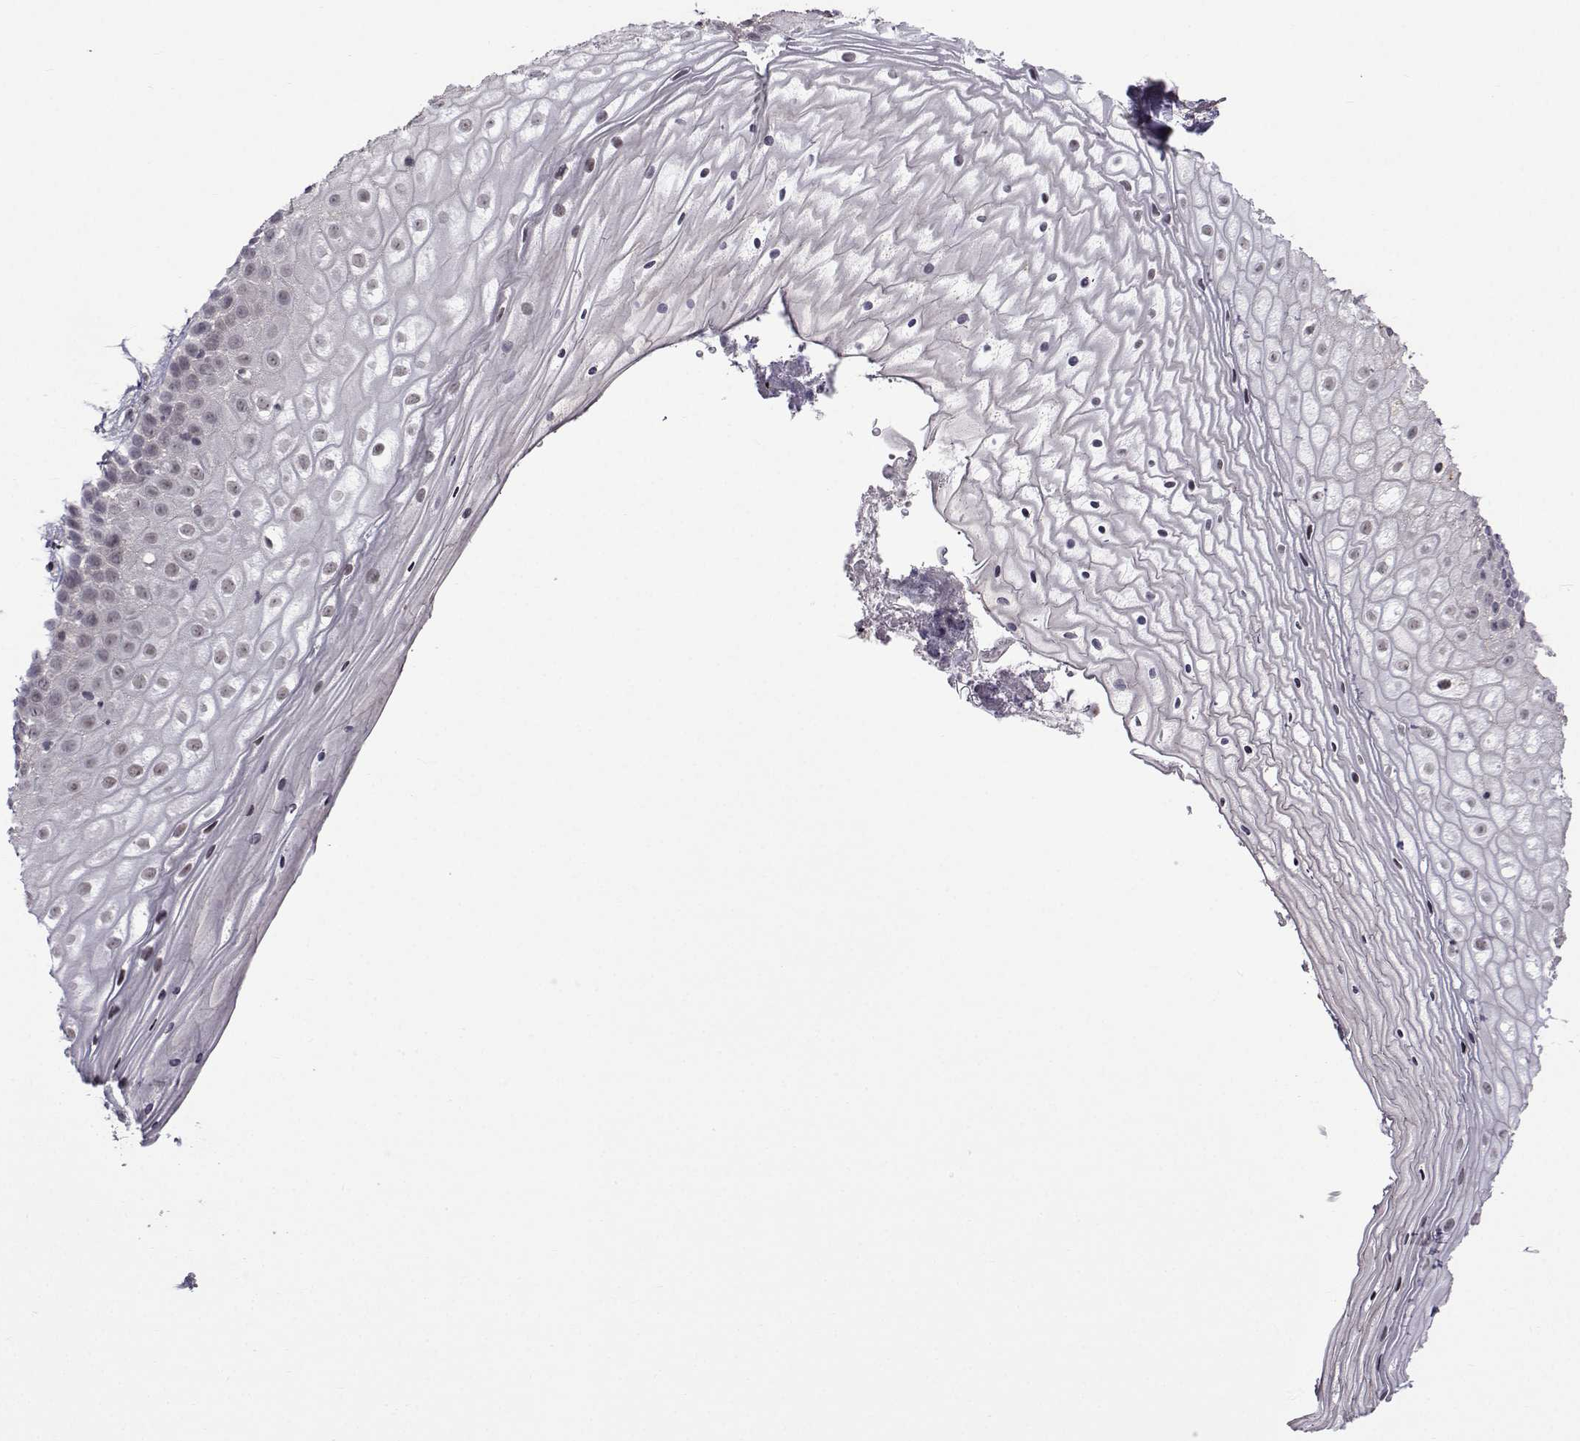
{"staining": {"intensity": "weak", "quantity": "<25%", "location": "nuclear"}, "tissue": "vagina", "cell_type": "Squamous epithelial cells", "image_type": "normal", "snomed": [{"axis": "morphology", "description": "Normal tissue, NOS"}, {"axis": "topography", "description": "Vagina"}], "caption": "A histopathology image of vagina stained for a protein demonstrates no brown staining in squamous epithelial cells. (DAB IHC with hematoxylin counter stain).", "gene": "RBM24", "patient": {"sex": "female", "age": 47}}